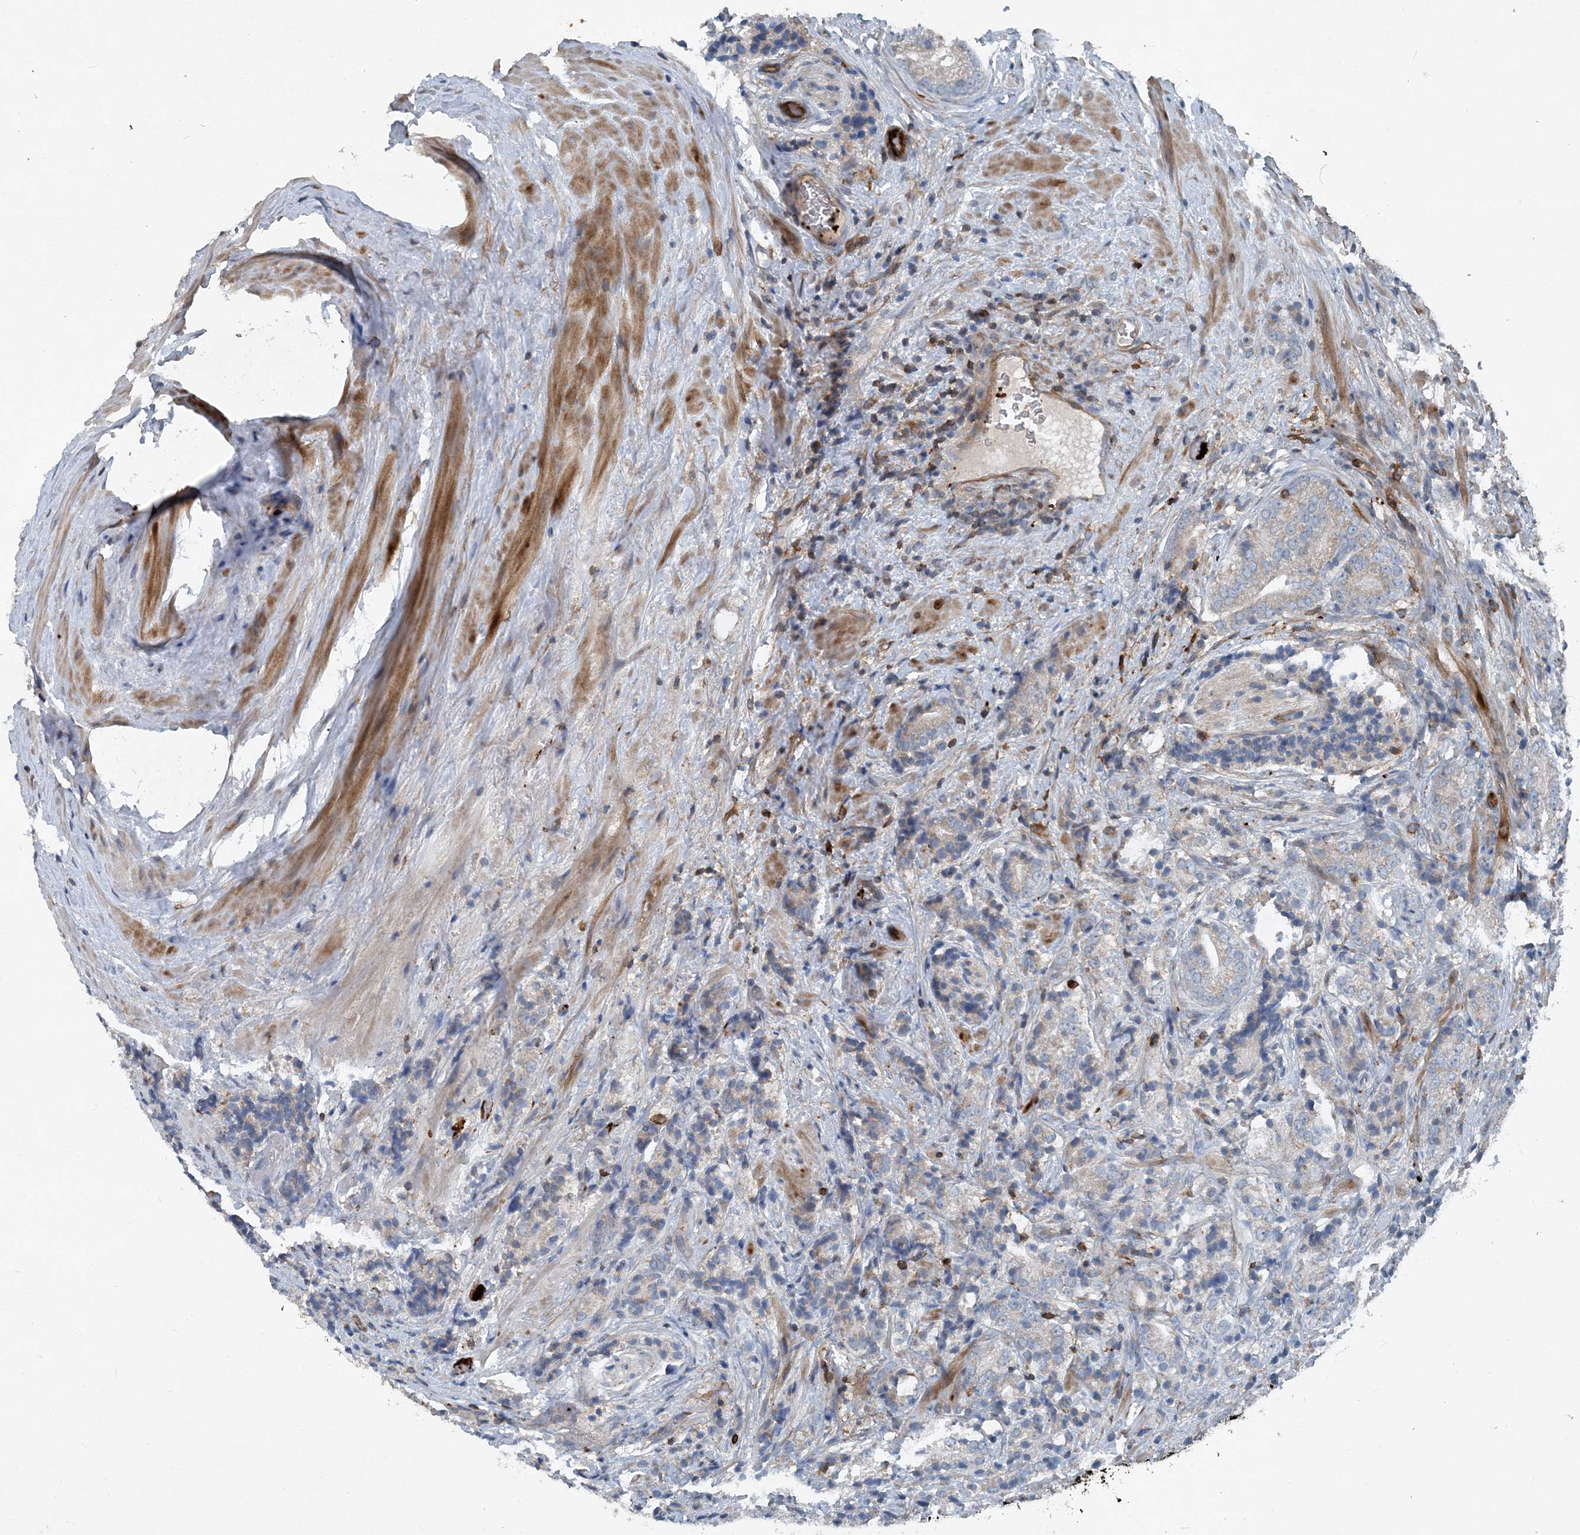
{"staining": {"intensity": "negative", "quantity": "none", "location": "none"}, "tissue": "prostate cancer", "cell_type": "Tumor cells", "image_type": "cancer", "snomed": [{"axis": "morphology", "description": "Adenocarcinoma, High grade"}, {"axis": "topography", "description": "Prostate"}], "caption": "An immunohistochemistry (IHC) photomicrograph of prostate high-grade adenocarcinoma is shown. There is no staining in tumor cells of prostate high-grade adenocarcinoma.", "gene": "DGUOK", "patient": {"sex": "male", "age": 57}}